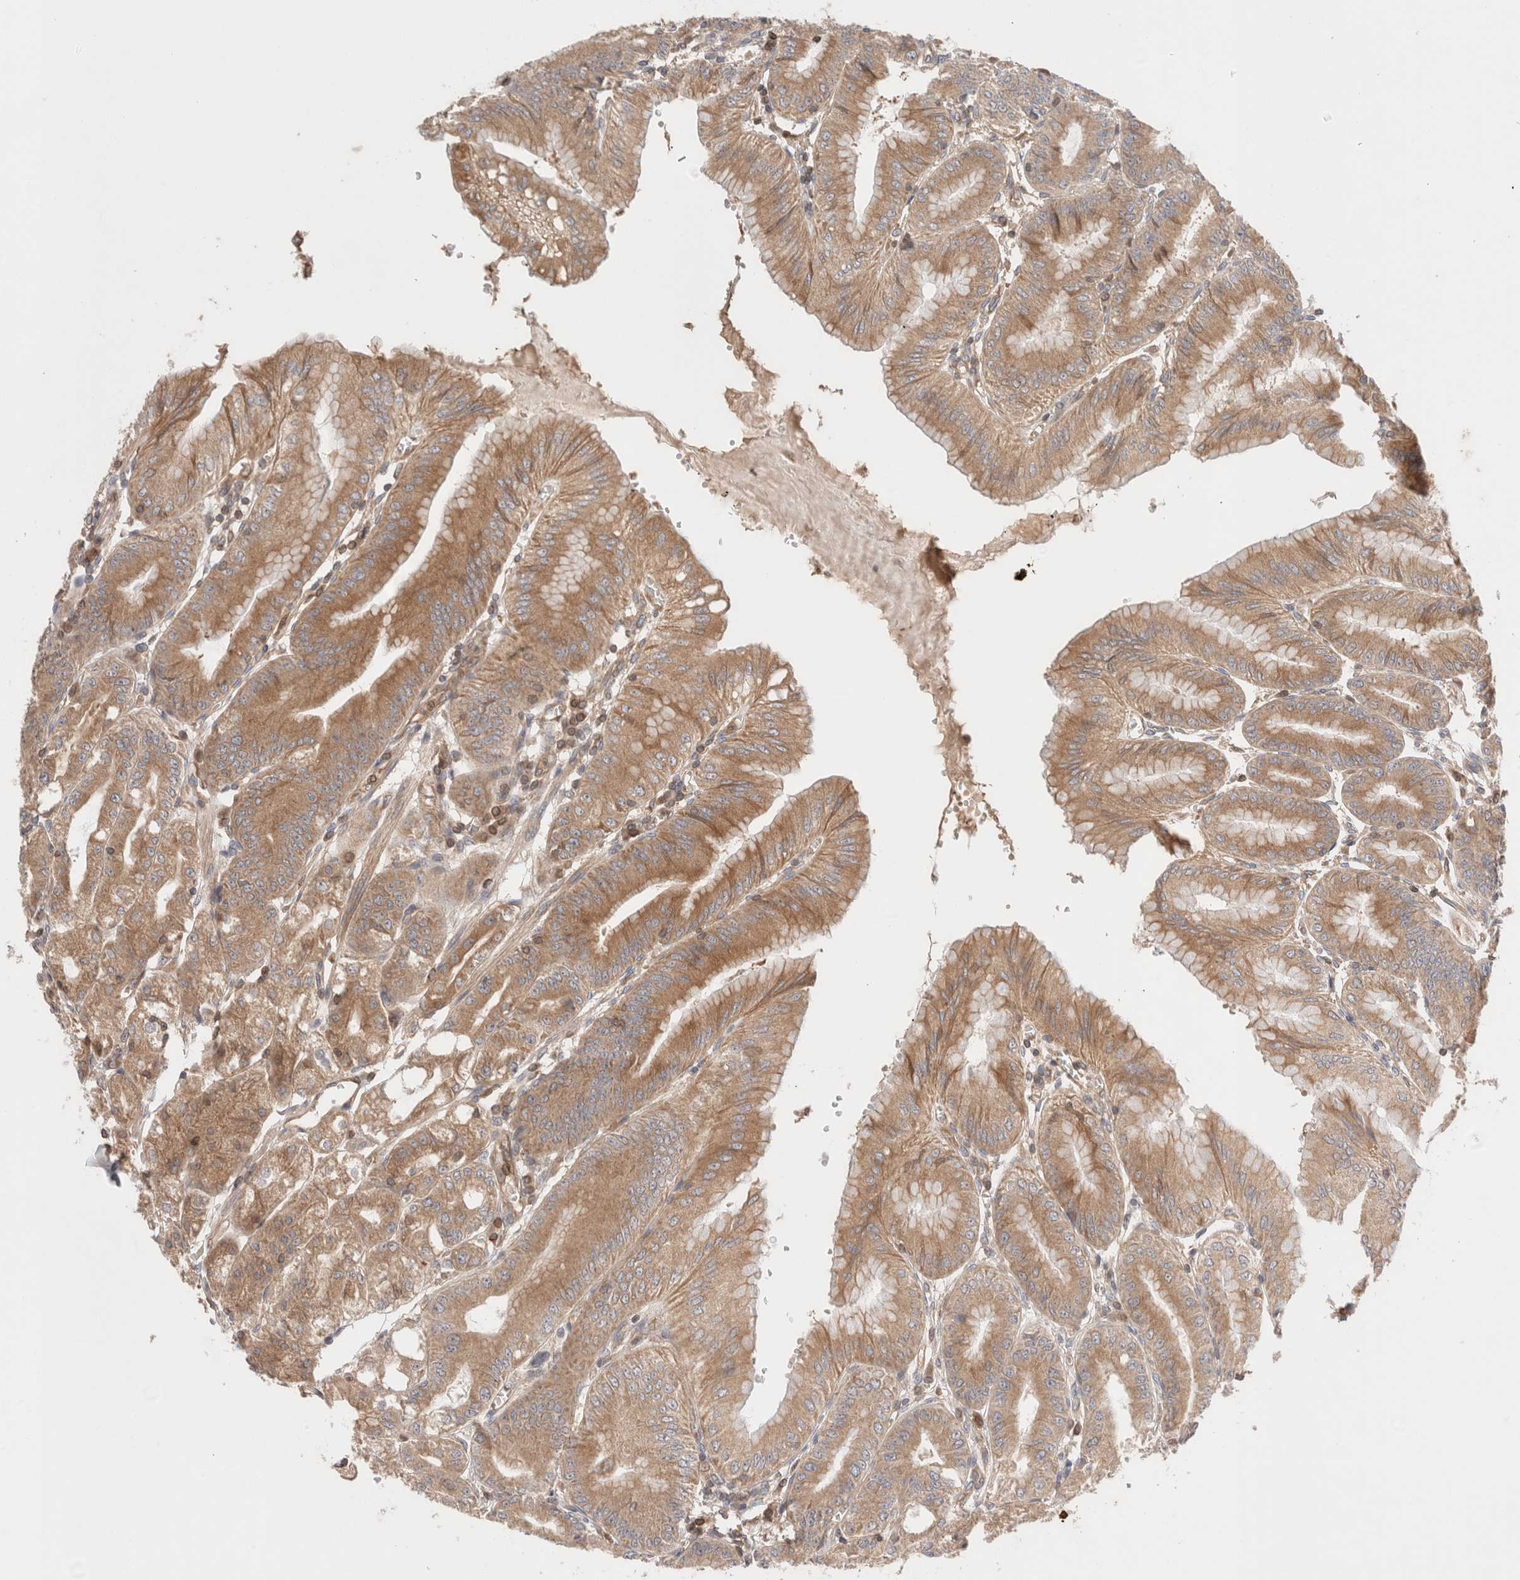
{"staining": {"intensity": "moderate", "quantity": ">75%", "location": "cytoplasmic/membranous"}, "tissue": "stomach", "cell_type": "Glandular cells", "image_type": "normal", "snomed": [{"axis": "morphology", "description": "Normal tissue, NOS"}, {"axis": "topography", "description": "Stomach, lower"}], "caption": "High-magnification brightfield microscopy of normal stomach stained with DAB (brown) and counterstained with hematoxylin (blue). glandular cells exhibit moderate cytoplasmic/membranous expression is present in approximately>75% of cells.", "gene": "SIKE1", "patient": {"sex": "male", "age": 71}}